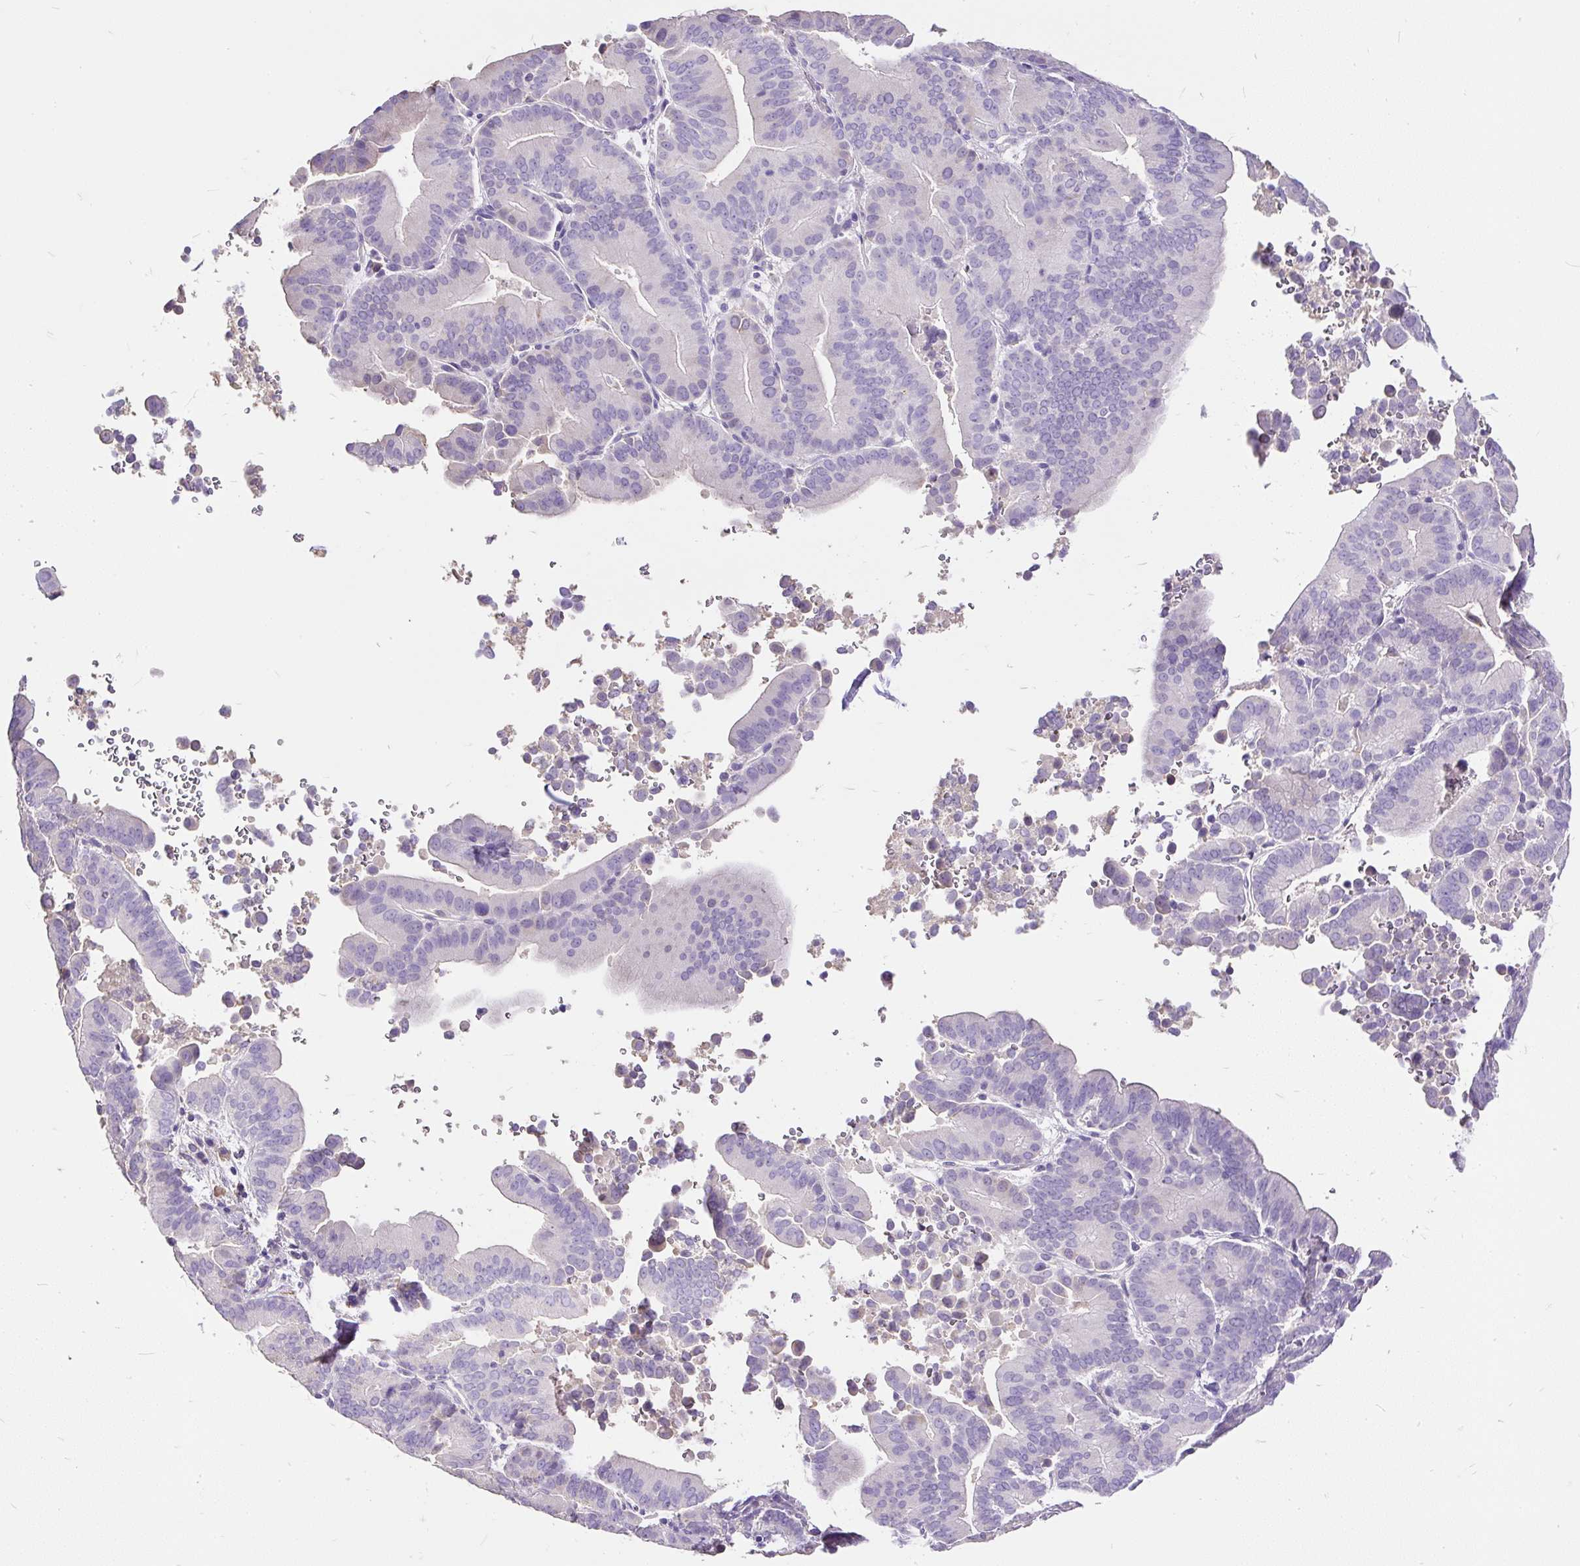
{"staining": {"intensity": "negative", "quantity": "none", "location": "none"}, "tissue": "liver cancer", "cell_type": "Tumor cells", "image_type": "cancer", "snomed": [{"axis": "morphology", "description": "Cholangiocarcinoma"}, {"axis": "topography", "description": "Liver"}], "caption": "IHC of human liver cholangiocarcinoma exhibits no positivity in tumor cells. (DAB IHC visualized using brightfield microscopy, high magnification).", "gene": "GBX1", "patient": {"sex": "female", "age": 75}}